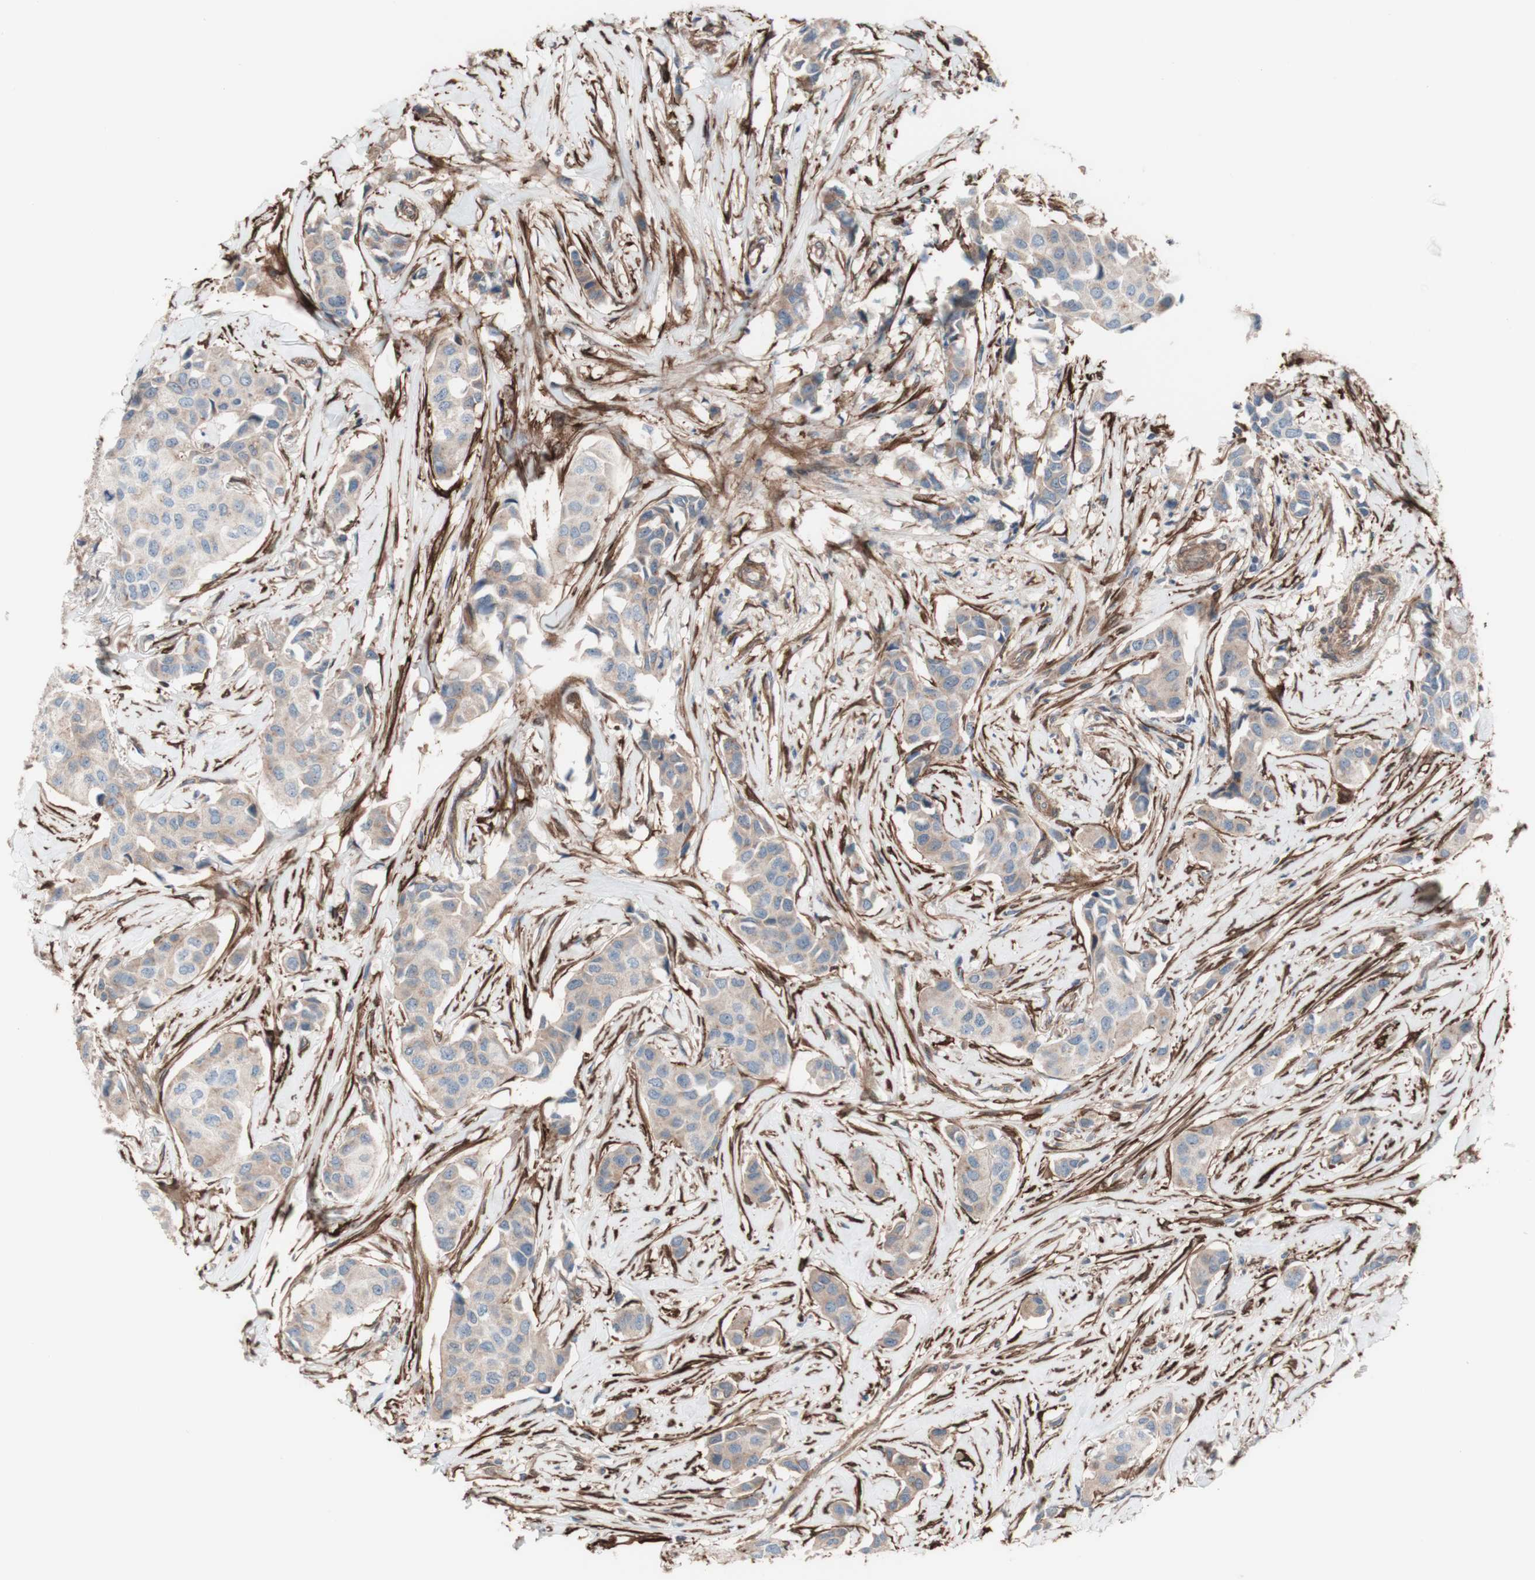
{"staining": {"intensity": "weak", "quantity": ">75%", "location": "cytoplasmic/membranous"}, "tissue": "breast cancer", "cell_type": "Tumor cells", "image_type": "cancer", "snomed": [{"axis": "morphology", "description": "Duct carcinoma"}, {"axis": "topography", "description": "Breast"}], "caption": "Weak cytoplasmic/membranous staining is appreciated in approximately >75% of tumor cells in breast cancer. (Brightfield microscopy of DAB IHC at high magnification).", "gene": "CNN3", "patient": {"sex": "female", "age": 80}}